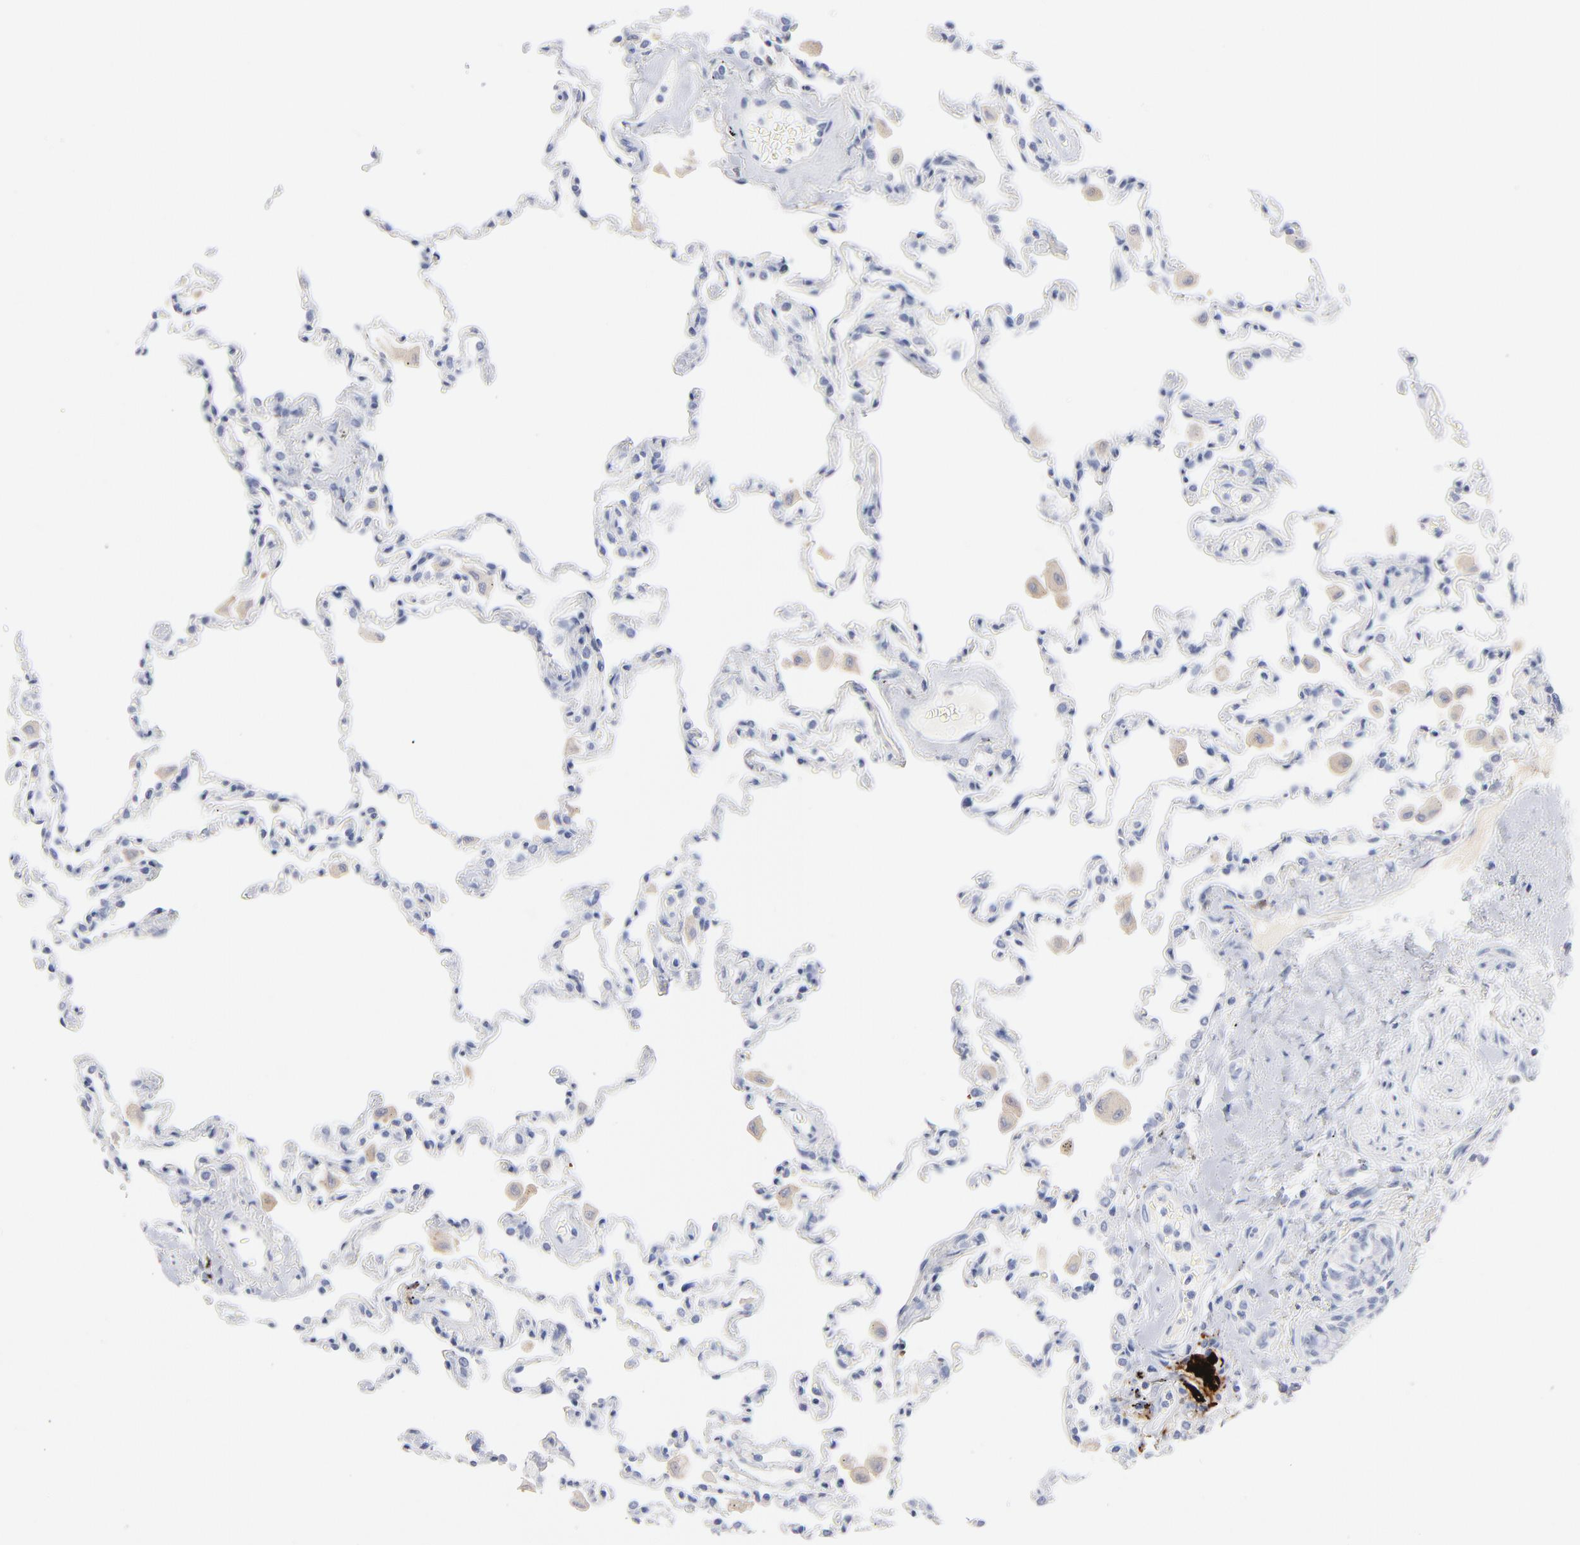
{"staining": {"intensity": "negative", "quantity": "none", "location": "none"}, "tissue": "lung", "cell_type": "Alveolar cells", "image_type": "normal", "snomed": [{"axis": "morphology", "description": "Normal tissue, NOS"}, {"axis": "topography", "description": "Lung"}], "caption": "Immunohistochemistry (IHC) histopathology image of normal human lung stained for a protein (brown), which displays no expression in alveolar cells.", "gene": "IFIT2", "patient": {"sex": "male", "age": 59}}